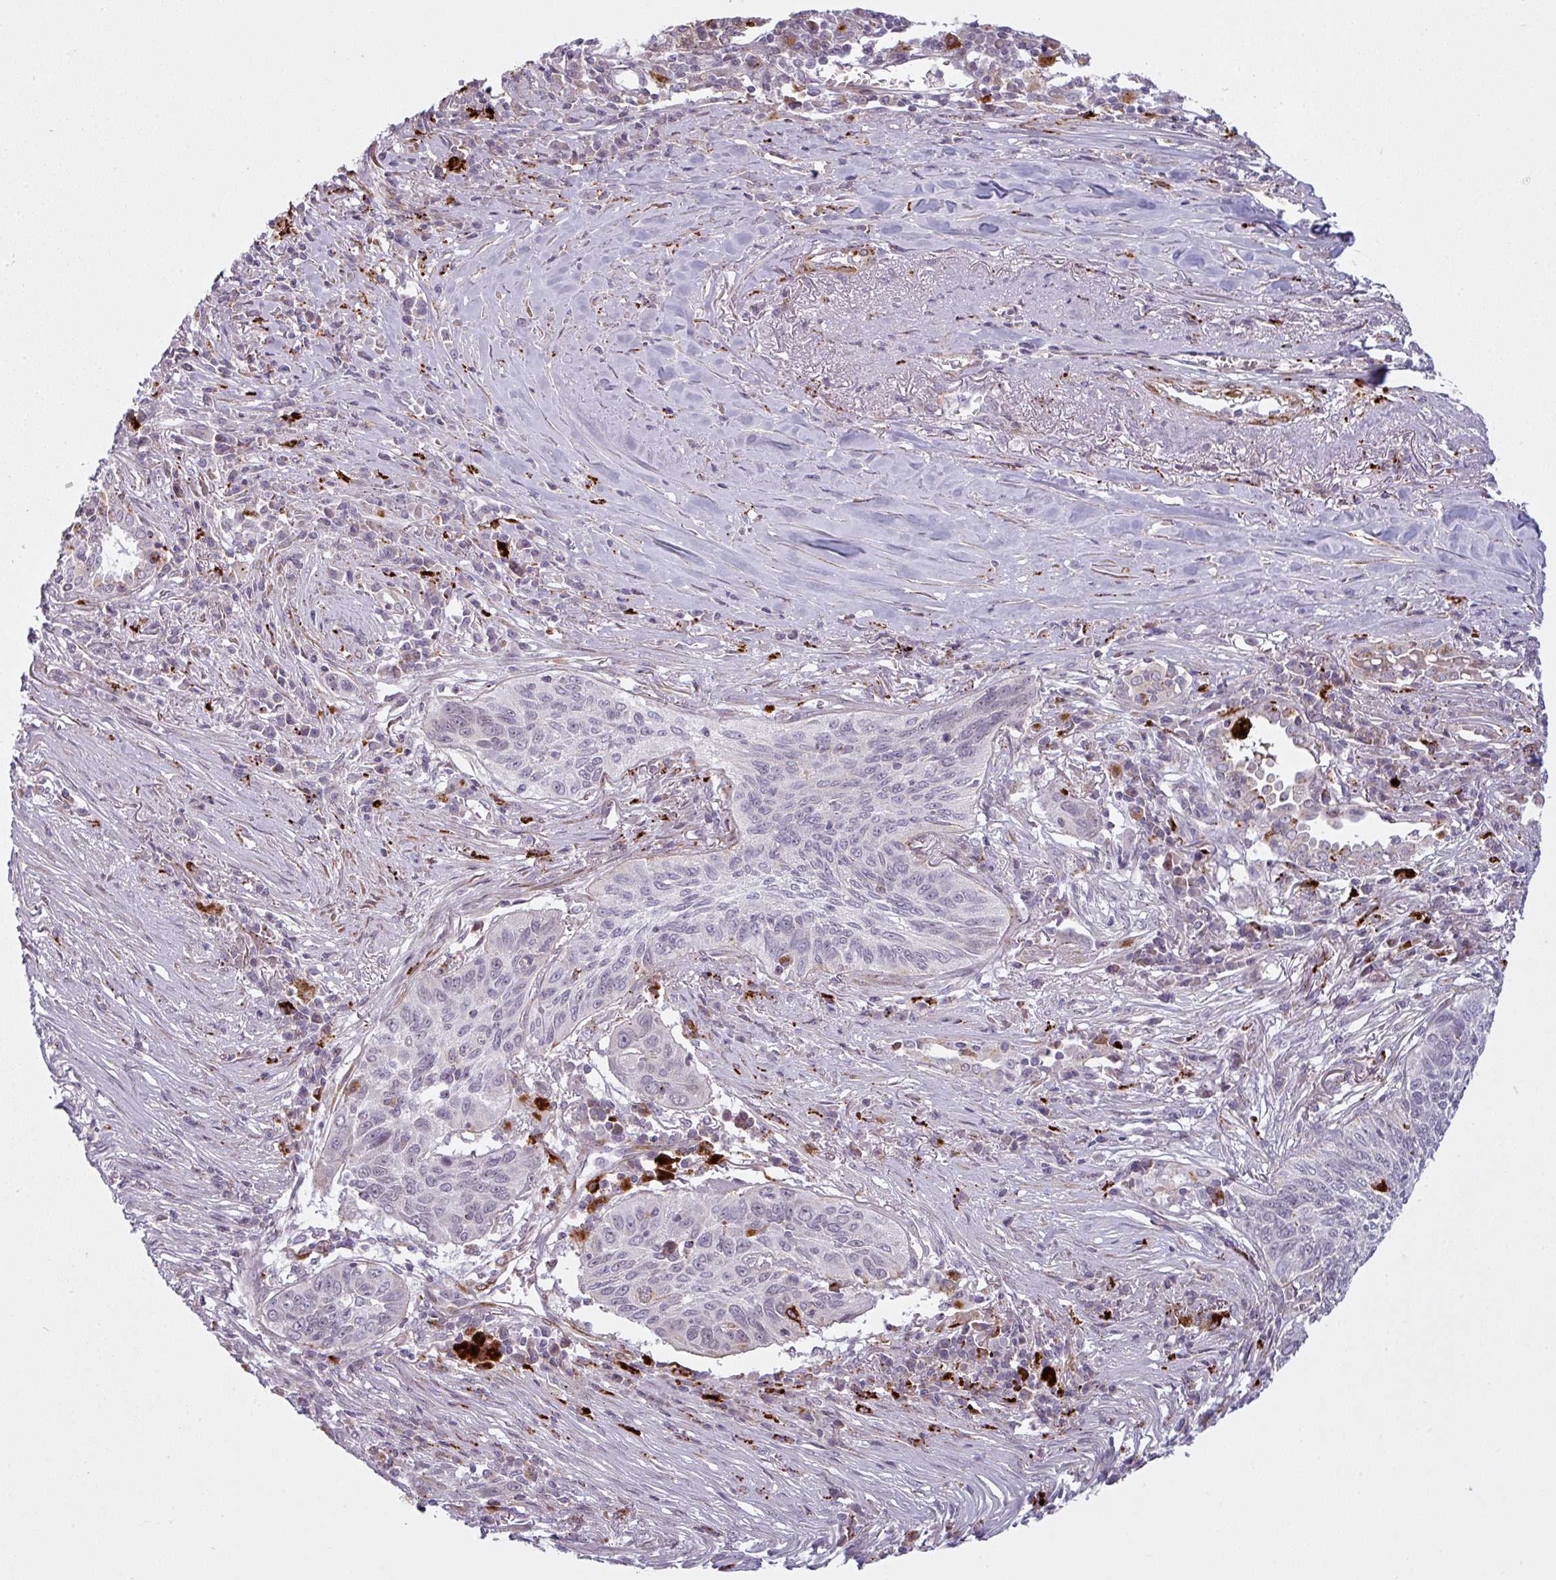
{"staining": {"intensity": "negative", "quantity": "none", "location": "none"}, "tissue": "lung cancer", "cell_type": "Tumor cells", "image_type": "cancer", "snomed": [{"axis": "morphology", "description": "Squamous cell carcinoma, NOS"}, {"axis": "topography", "description": "Lung"}], "caption": "Histopathology image shows no significant protein positivity in tumor cells of lung cancer (squamous cell carcinoma).", "gene": "MAP7D2", "patient": {"sex": "female", "age": 66}}